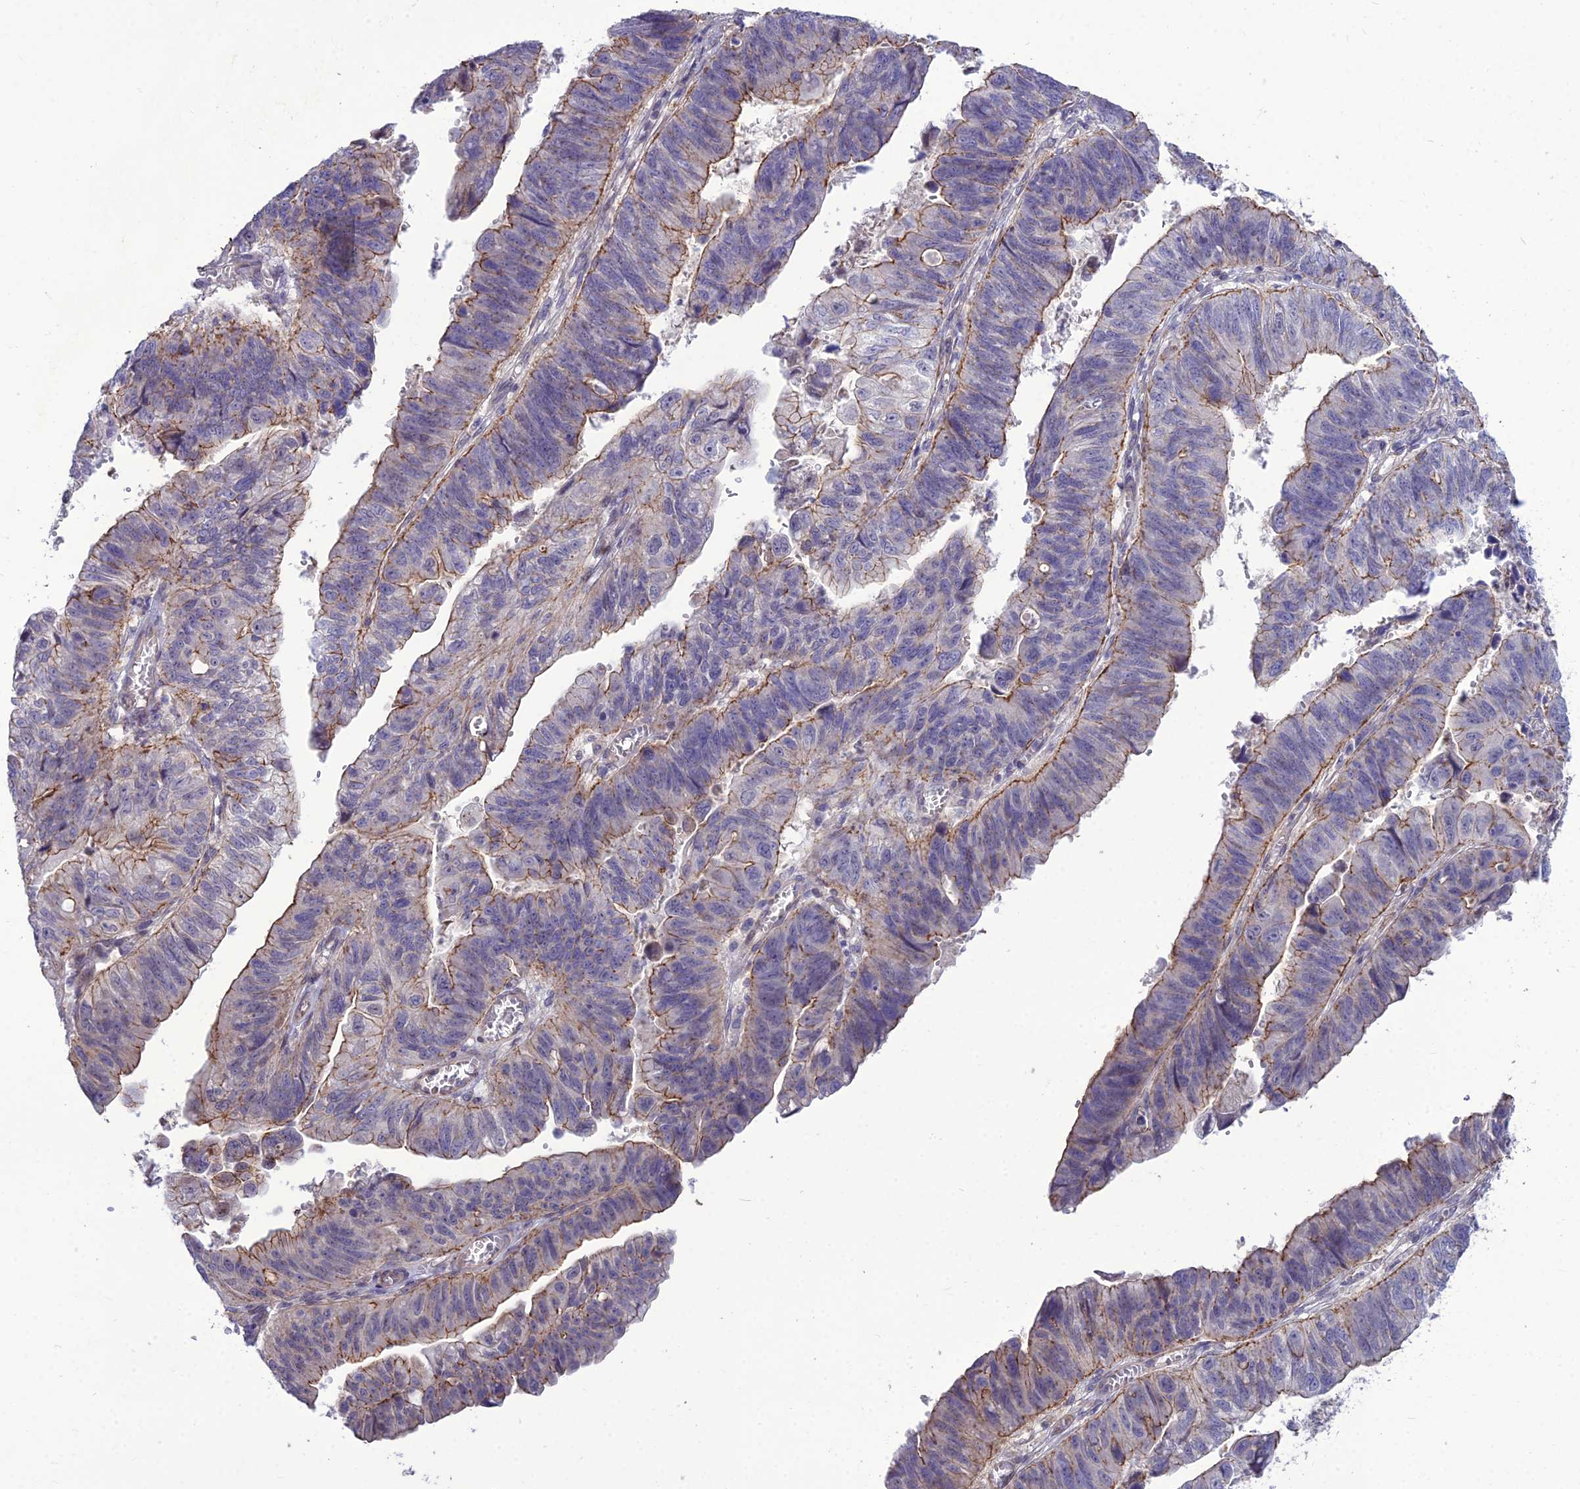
{"staining": {"intensity": "moderate", "quantity": "25%-75%", "location": "cytoplasmic/membranous"}, "tissue": "stomach cancer", "cell_type": "Tumor cells", "image_type": "cancer", "snomed": [{"axis": "morphology", "description": "Adenocarcinoma, NOS"}, {"axis": "topography", "description": "Stomach"}], "caption": "Immunohistochemistry histopathology image of neoplastic tissue: human stomach adenocarcinoma stained using IHC demonstrates medium levels of moderate protein expression localized specifically in the cytoplasmic/membranous of tumor cells, appearing as a cytoplasmic/membranous brown color.", "gene": "TSPYL2", "patient": {"sex": "male", "age": 59}}